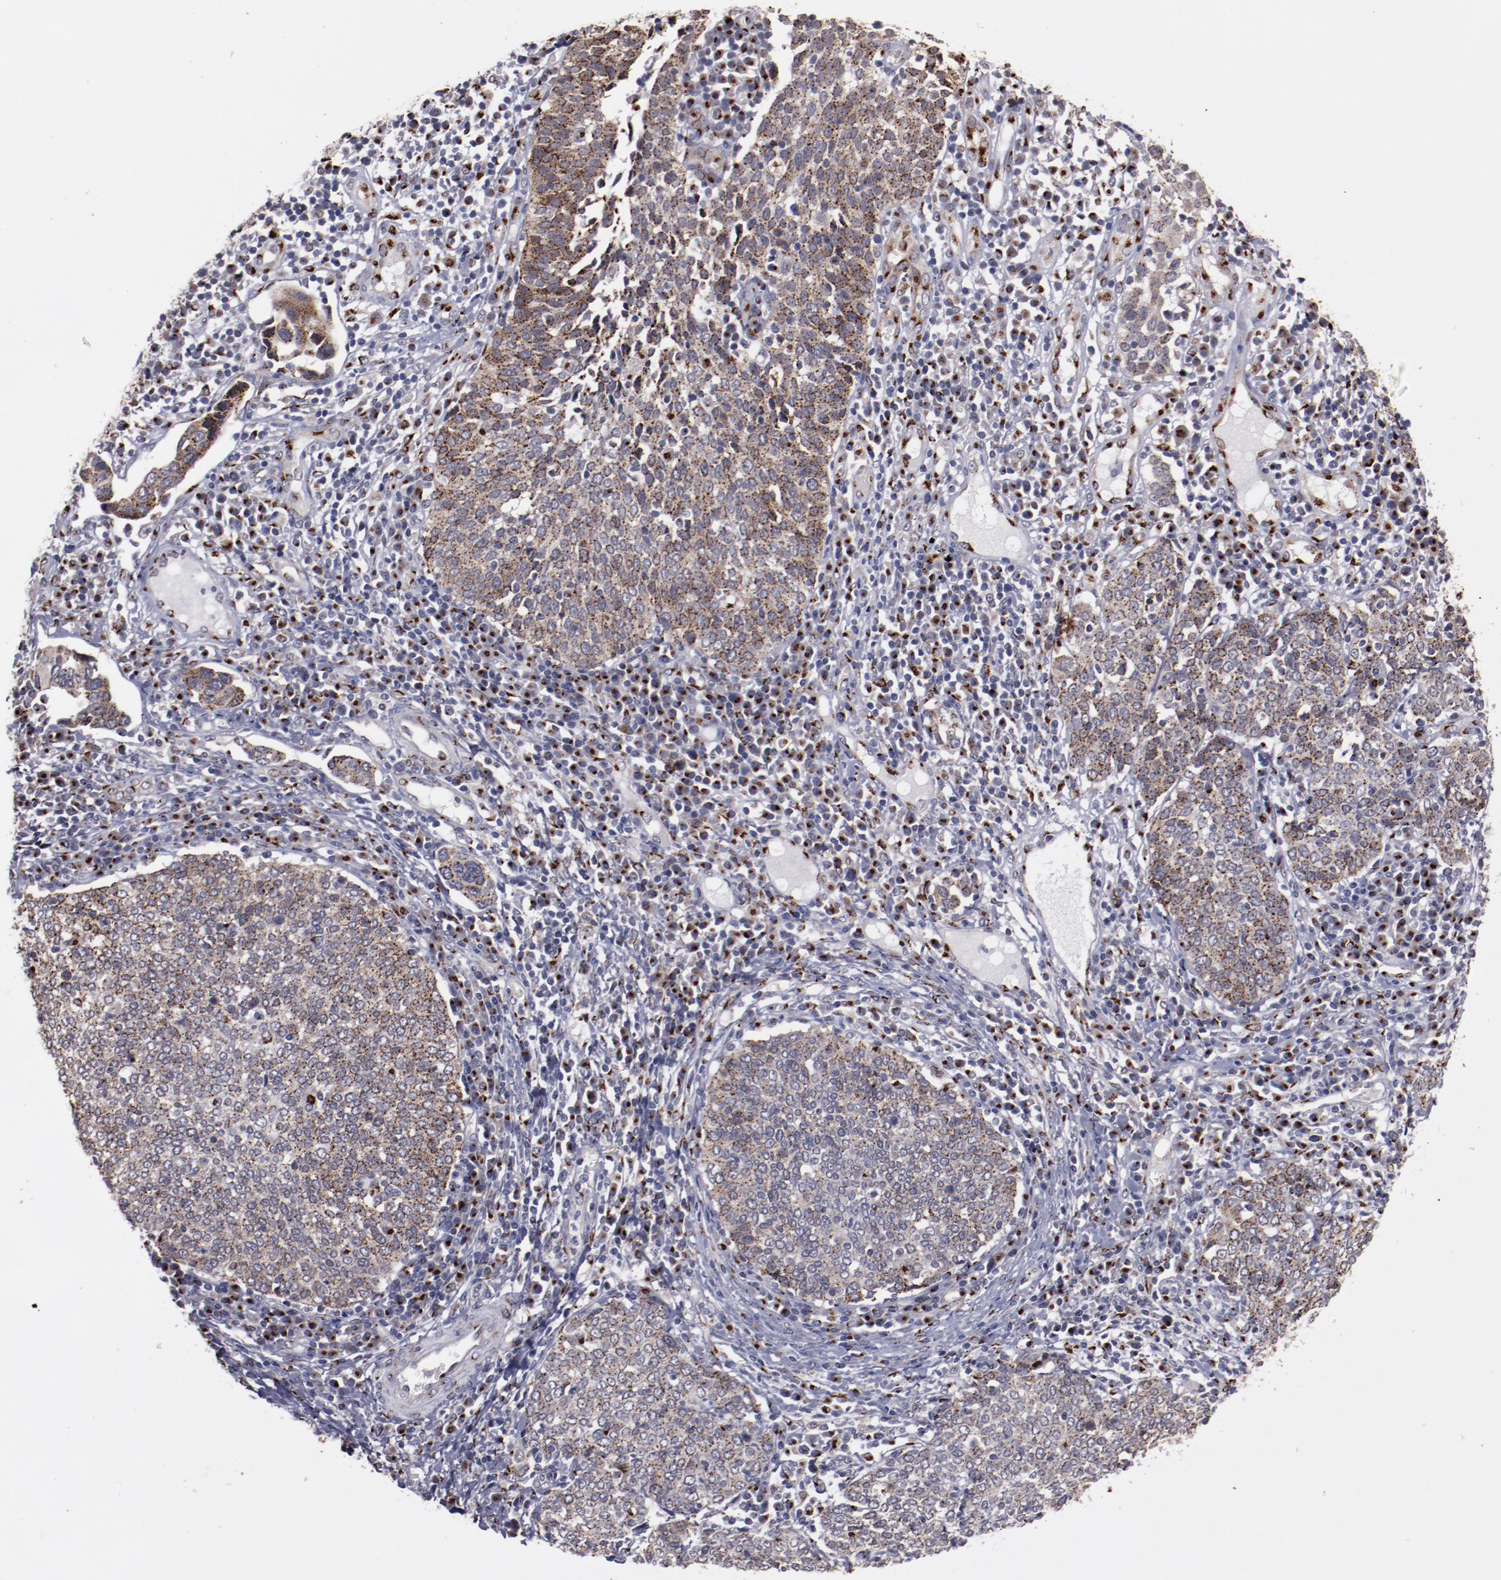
{"staining": {"intensity": "strong", "quantity": ">75%", "location": "cytoplasmic/membranous"}, "tissue": "cervical cancer", "cell_type": "Tumor cells", "image_type": "cancer", "snomed": [{"axis": "morphology", "description": "Squamous cell carcinoma, NOS"}, {"axis": "topography", "description": "Cervix"}], "caption": "Immunohistochemical staining of squamous cell carcinoma (cervical) displays high levels of strong cytoplasmic/membranous protein expression in about >75% of tumor cells. The staining is performed using DAB (3,3'-diaminobenzidine) brown chromogen to label protein expression. The nuclei are counter-stained blue using hematoxylin.", "gene": "GOLIM4", "patient": {"sex": "female", "age": 40}}